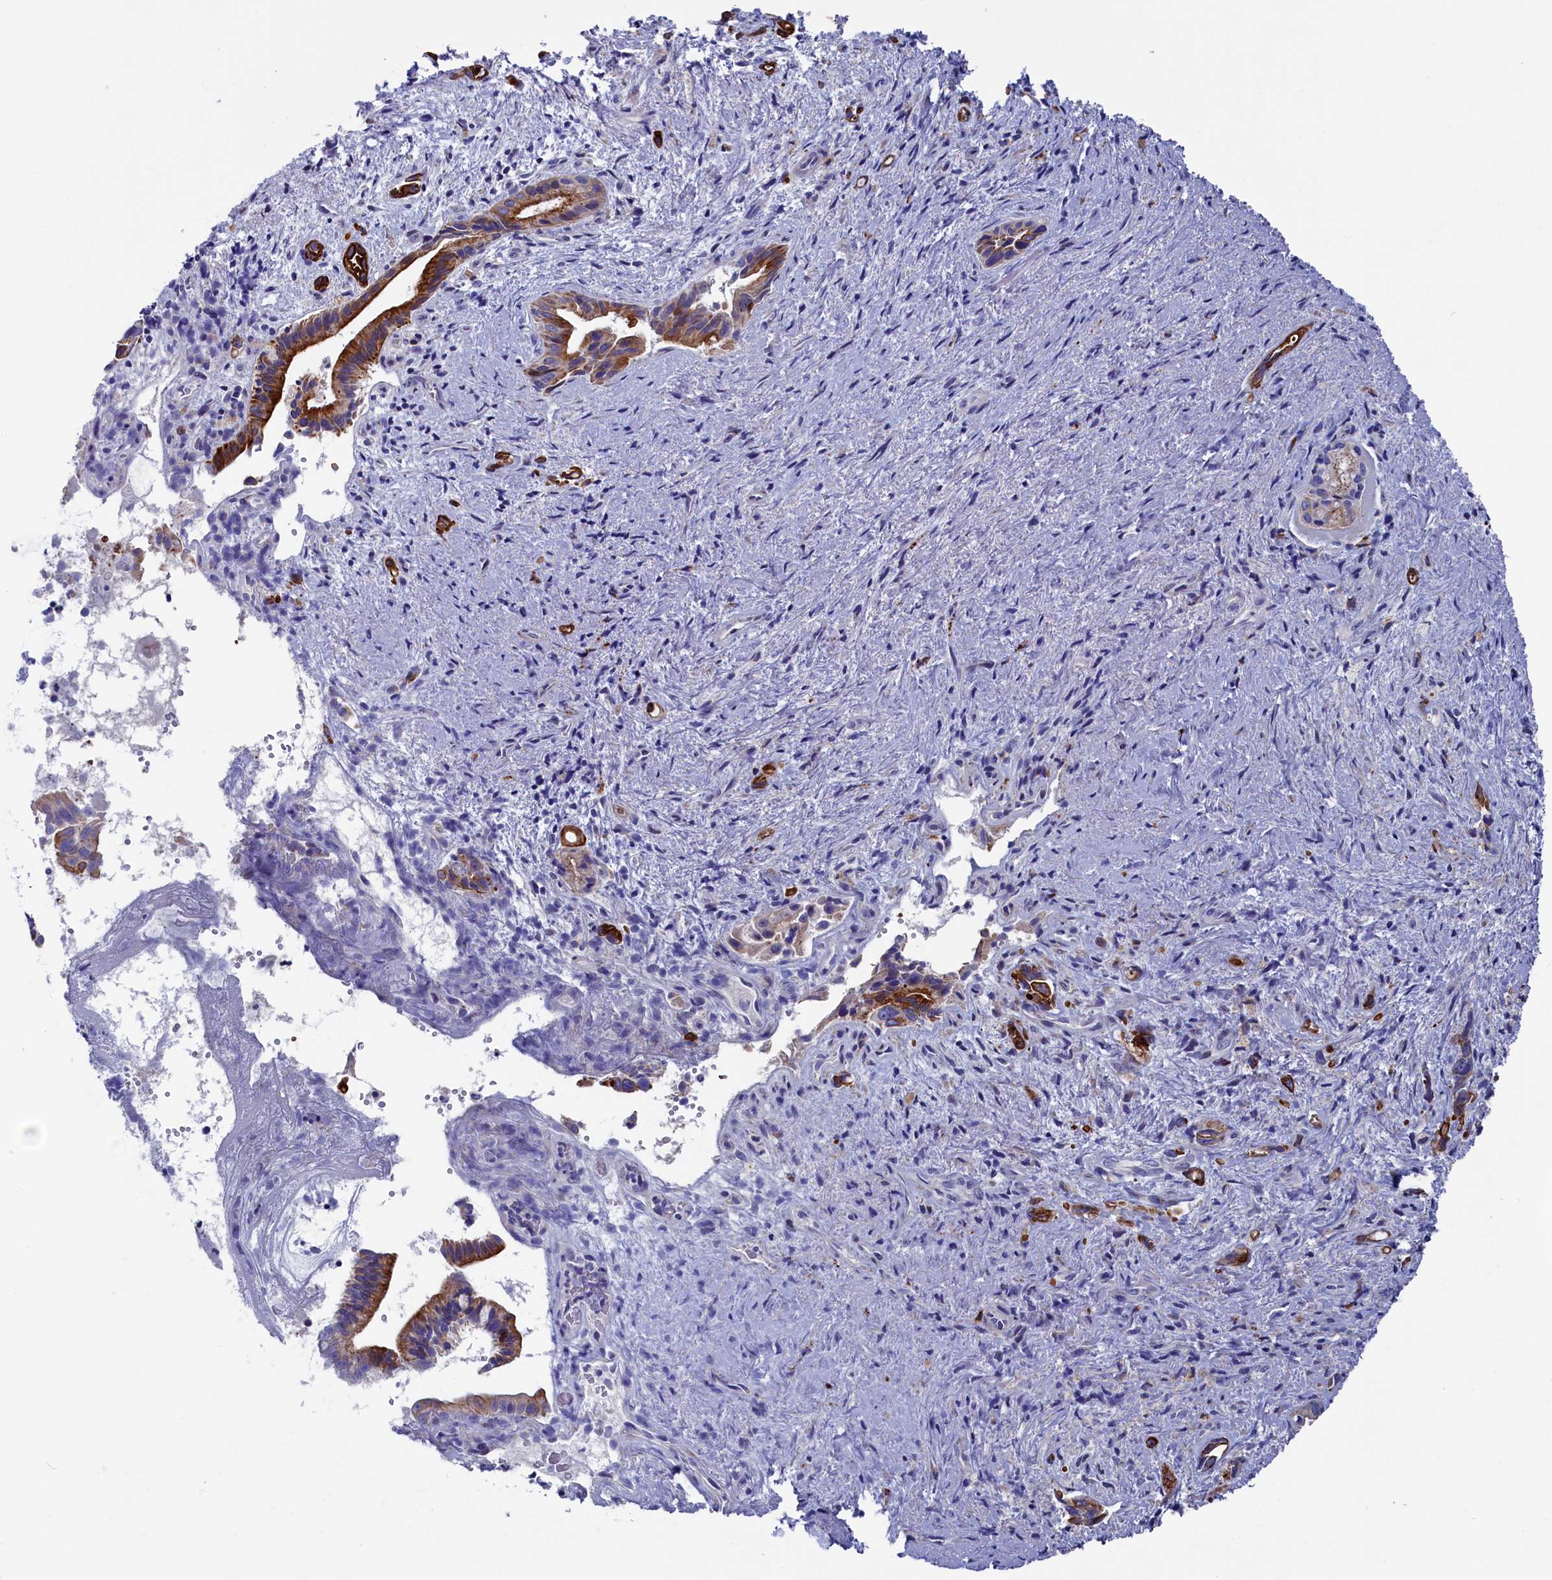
{"staining": {"intensity": "moderate", "quantity": "25%-75%", "location": "cytoplasmic/membranous"}, "tissue": "pancreatic cancer", "cell_type": "Tumor cells", "image_type": "cancer", "snomed": [{"axis": "morphology", "description": "Adenocarcinoma, NOS"}, {"axis": "topography", "description": "Pancreas"}], "caption": "This is an image of immunohistochemistry (IHC) staining of pancreatic adenocarcinoma, which shows moderate expression in the cytoplasmic/membranous of tumor cells.", "gene": "NUDT7", "patient": {"sex": "female", "age": 77}}